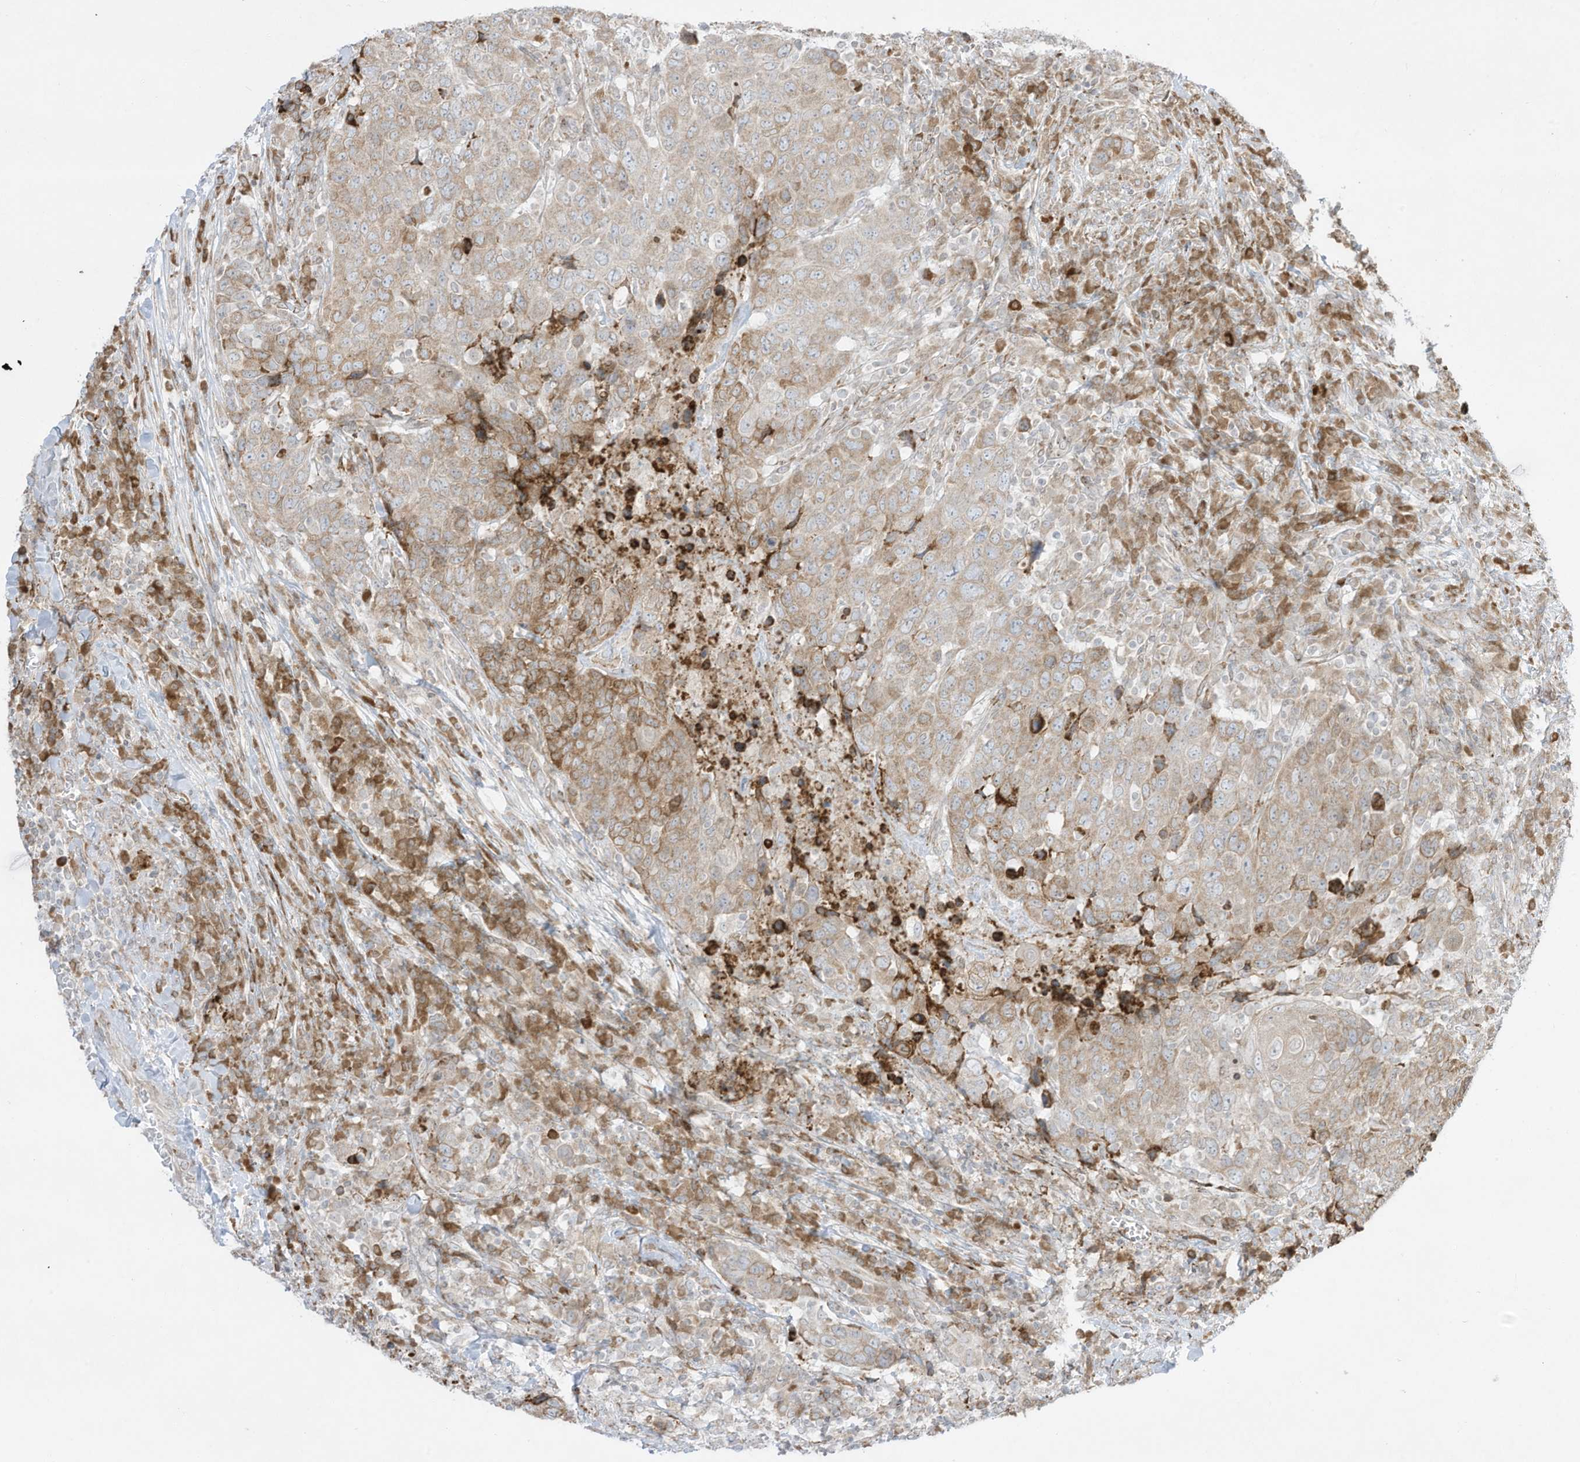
{"staining": {"intensity": "moderate", "quantity": "<25%", "location": "cytoplasmic/membranous"}, "tissue": "head and neck cancer", "cell_type": "Tumor cells", "image_type": "cancer", "snomed": [{"axis": "morphology", "description": "Squamous cell carcinoma, NOS"}, {"axis": "topography", "description": "Head-Neck"}], "caption": "Immunohistochemistry (IHC) of head and neck cancer displays low levels of moderate cytoplasmic/membranous expression in about <25% of tumor cells.", "gene": "PTK6", "patient": {"sex": "male", "age": 66}}